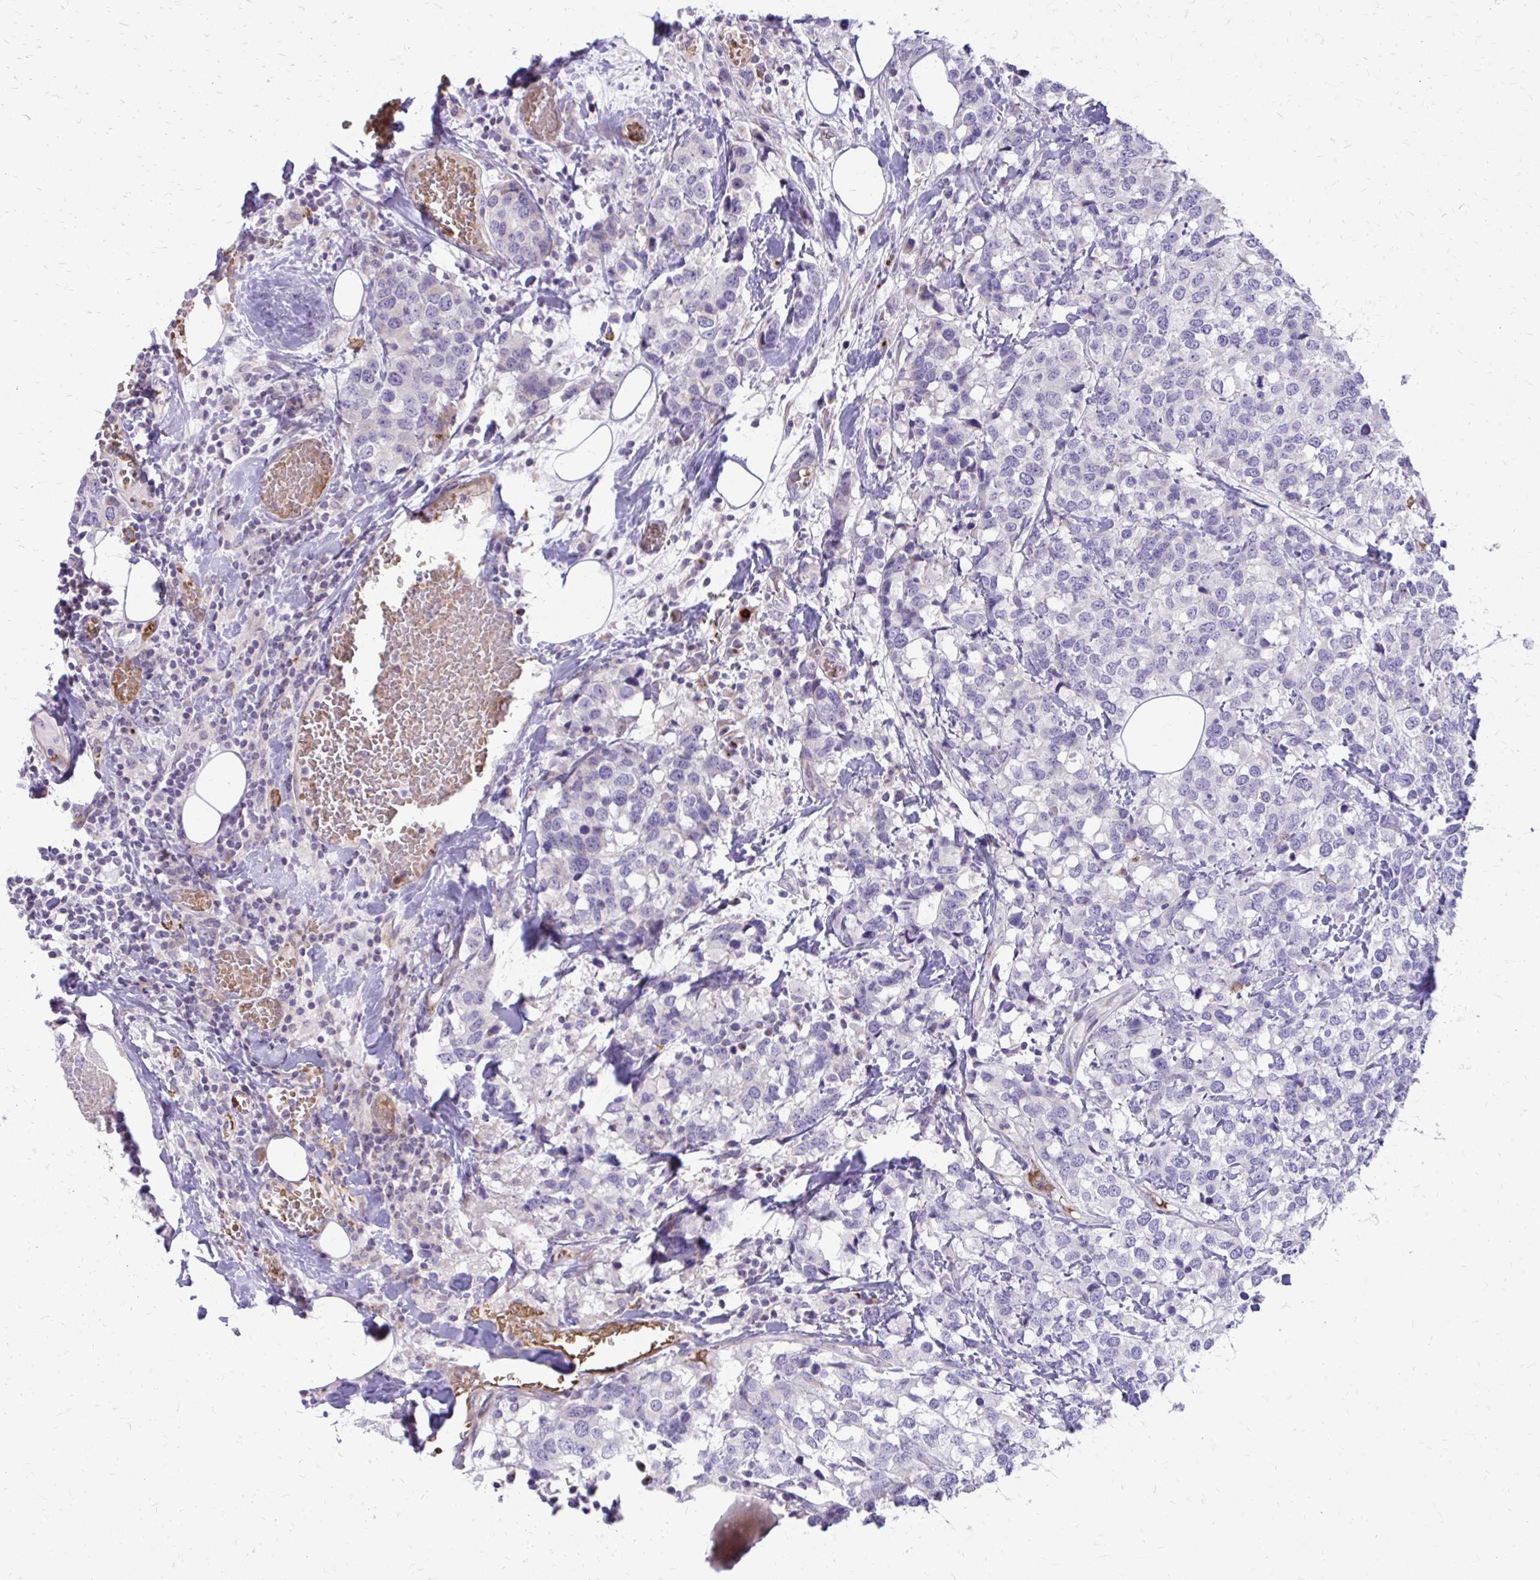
{"staining": {"intensity": "negative", "quantity": "none", "location": "none"}, "tissue": "breast cancer", "cell_type": "Tumor cells", "image_type": "cancer", "snomed": [{"axis": "morphology", "description": "Lobular carcinoma"}, {"axis": "topography", "description": "Breast"}], "caption": "Tumor cells show no significant protein positivity in breast cancer.", "gene": "FUNDC2", "patient": {"sex": "female", "age": 59}}